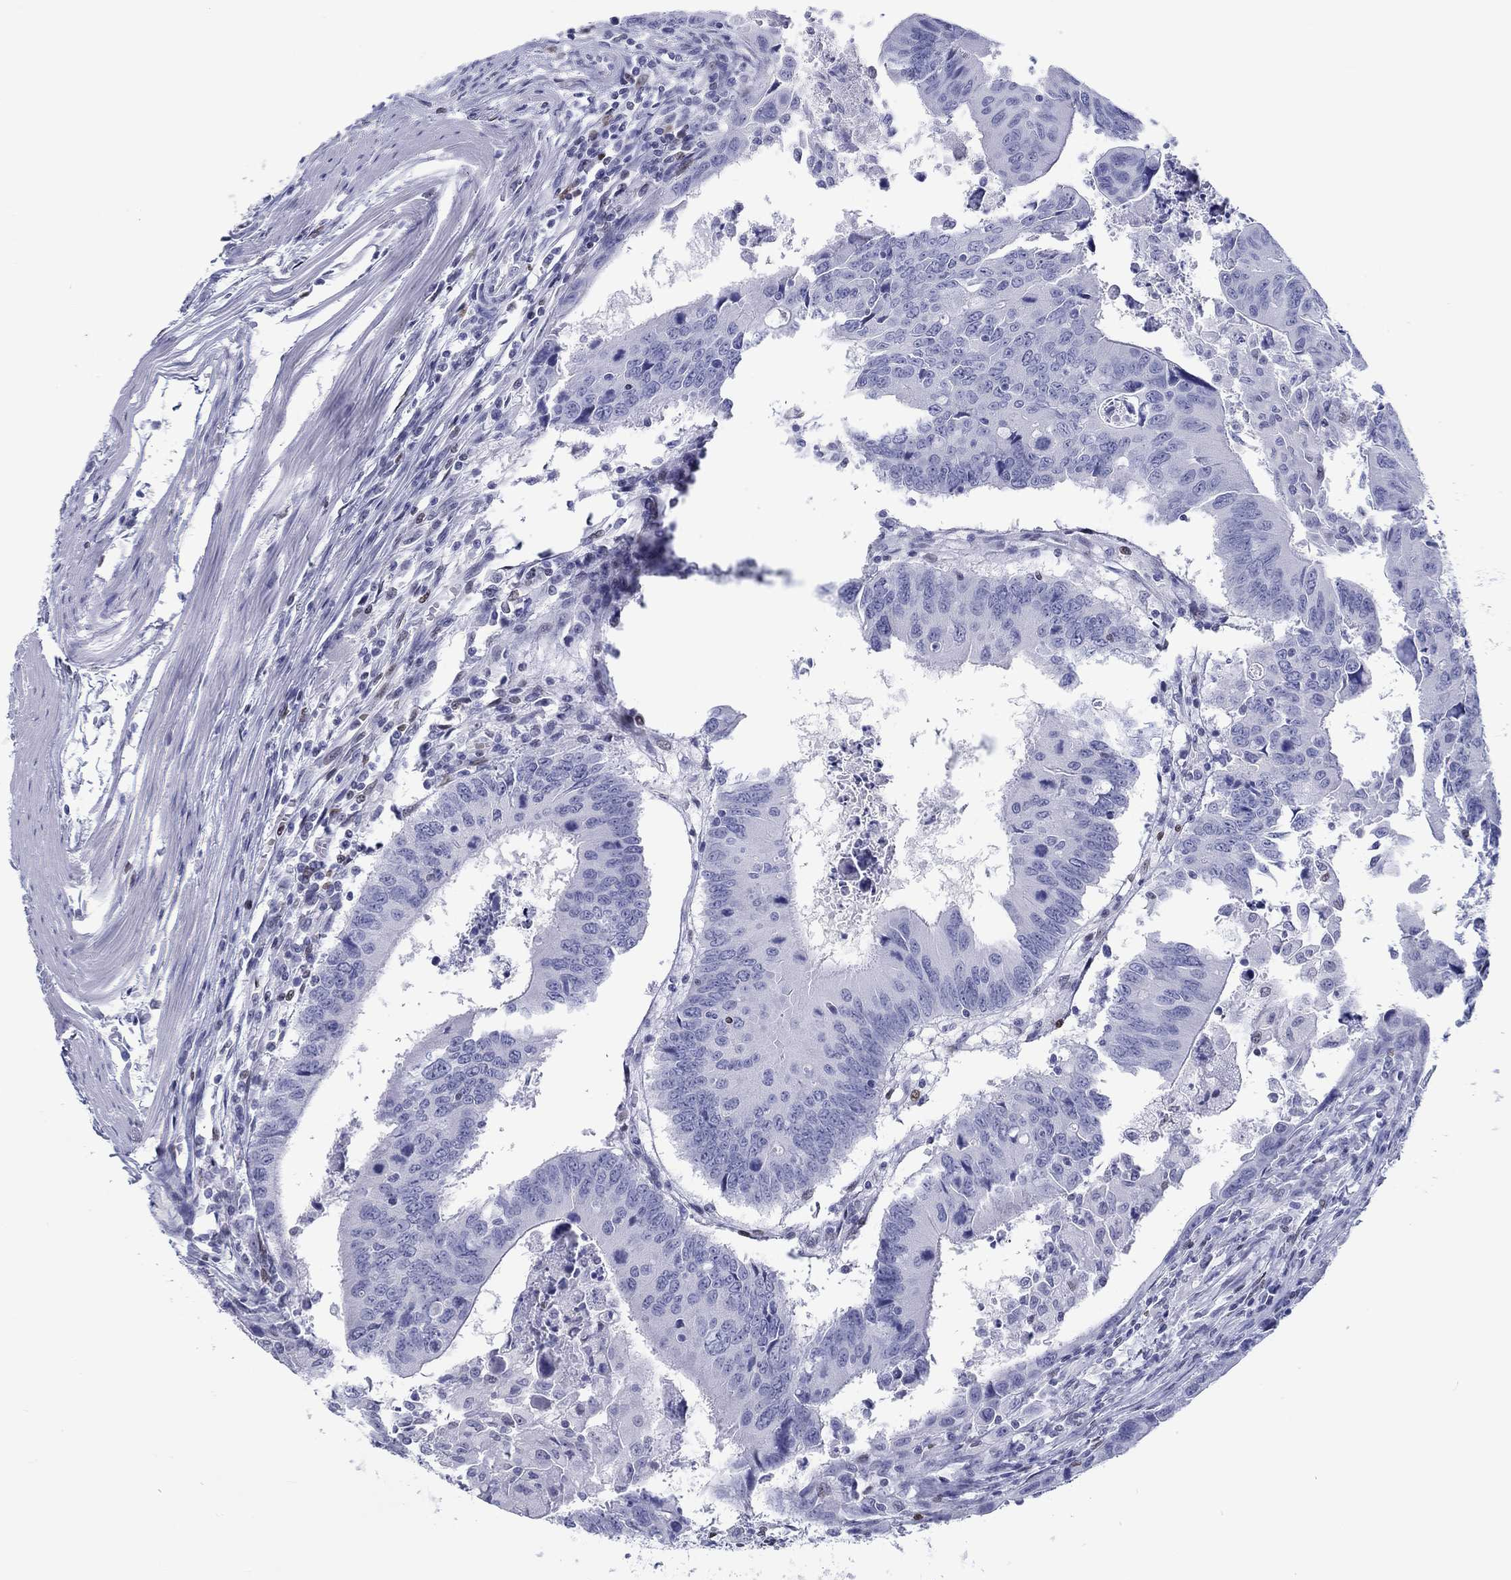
{"staining": {"intensity": "negative", "quantity": "none", "location": "none"}, "tissue": "colorectal cancer", "cell_type": "Tumor cells", "image_type": "cancer", "snomed": [{"axis": "morphology", "description": "Adenocarcinoma, NOS"}, {"axis": "topography", "description": "Rectum"}], "caption": "Tumor cells show no significant protein staining in colorectal adenocarcinoma. Brightfield microscopy of immunohistochemistry (IHC) stained with DAB (brown) and hematoxylin (blue), captured at high magnification.", "gene": "H1-1", "patient": {"sex": "male", "age": 67}}